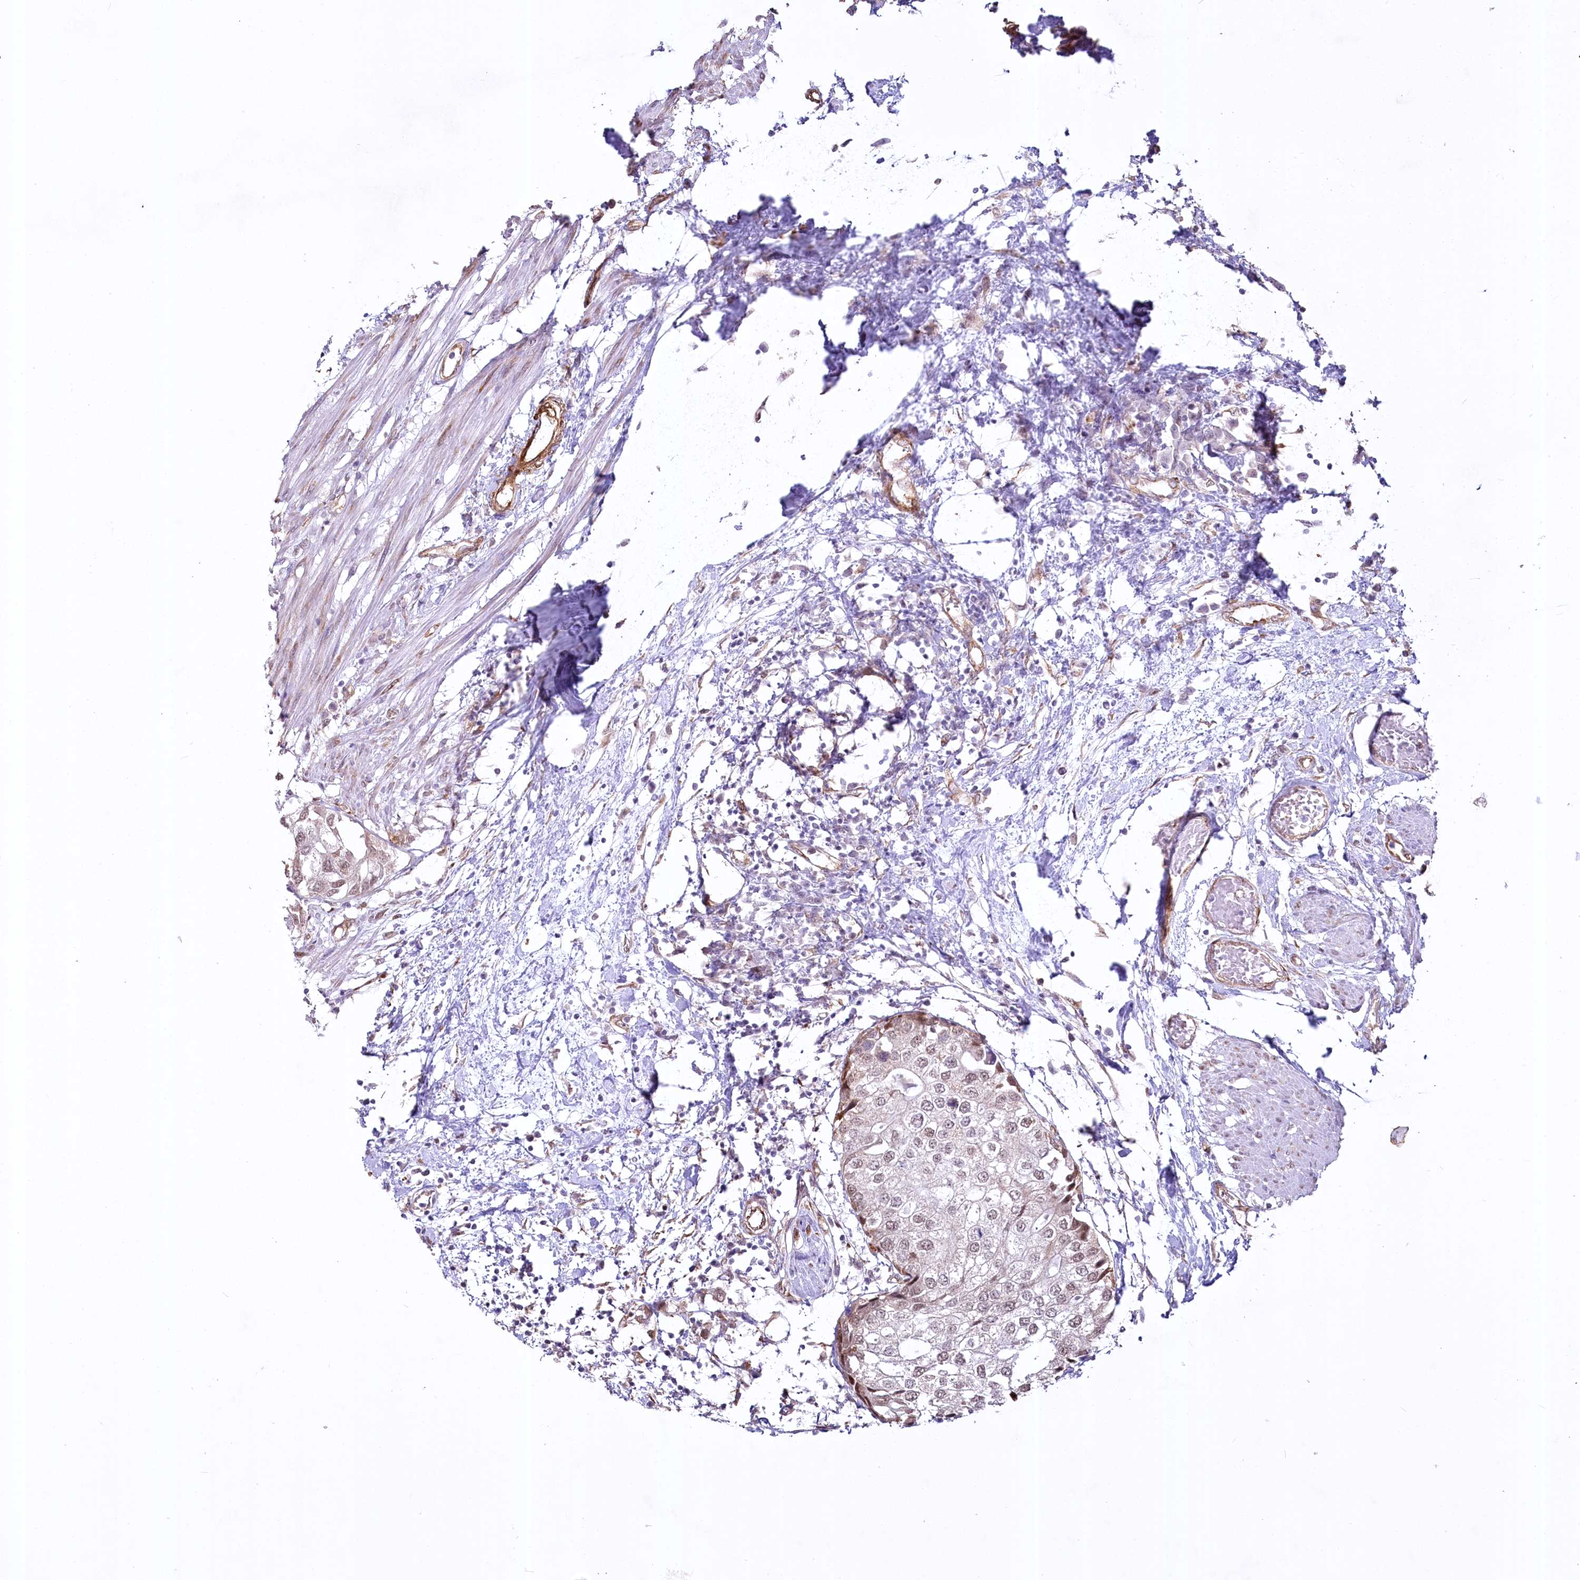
{"staining": {"intensity": "moderate", "quantity": "<25%", "location": "nuclear"}, "tissue": "urothelial cancer", "cell_type": "Tumor cells", "image_type": "cancer", "snomed": [{"axis": "morphology", "description": "Urothelial carcinoma, High grade"}, {"axis": "topography", "description": "Urinary bladder"}], "caption": "Immunohistochemical staining of human urothelial carcinoma (high-grade) displays low levels of moderate nuclear expression in approximately <25% of tumor cells. The staining is performed using DAB brown chromogen to label protein expression. The nuclei are counter-stained blue using hematoxylin.", "gene": "YBX3", "patient": {"sex": "male", "age": 64}}